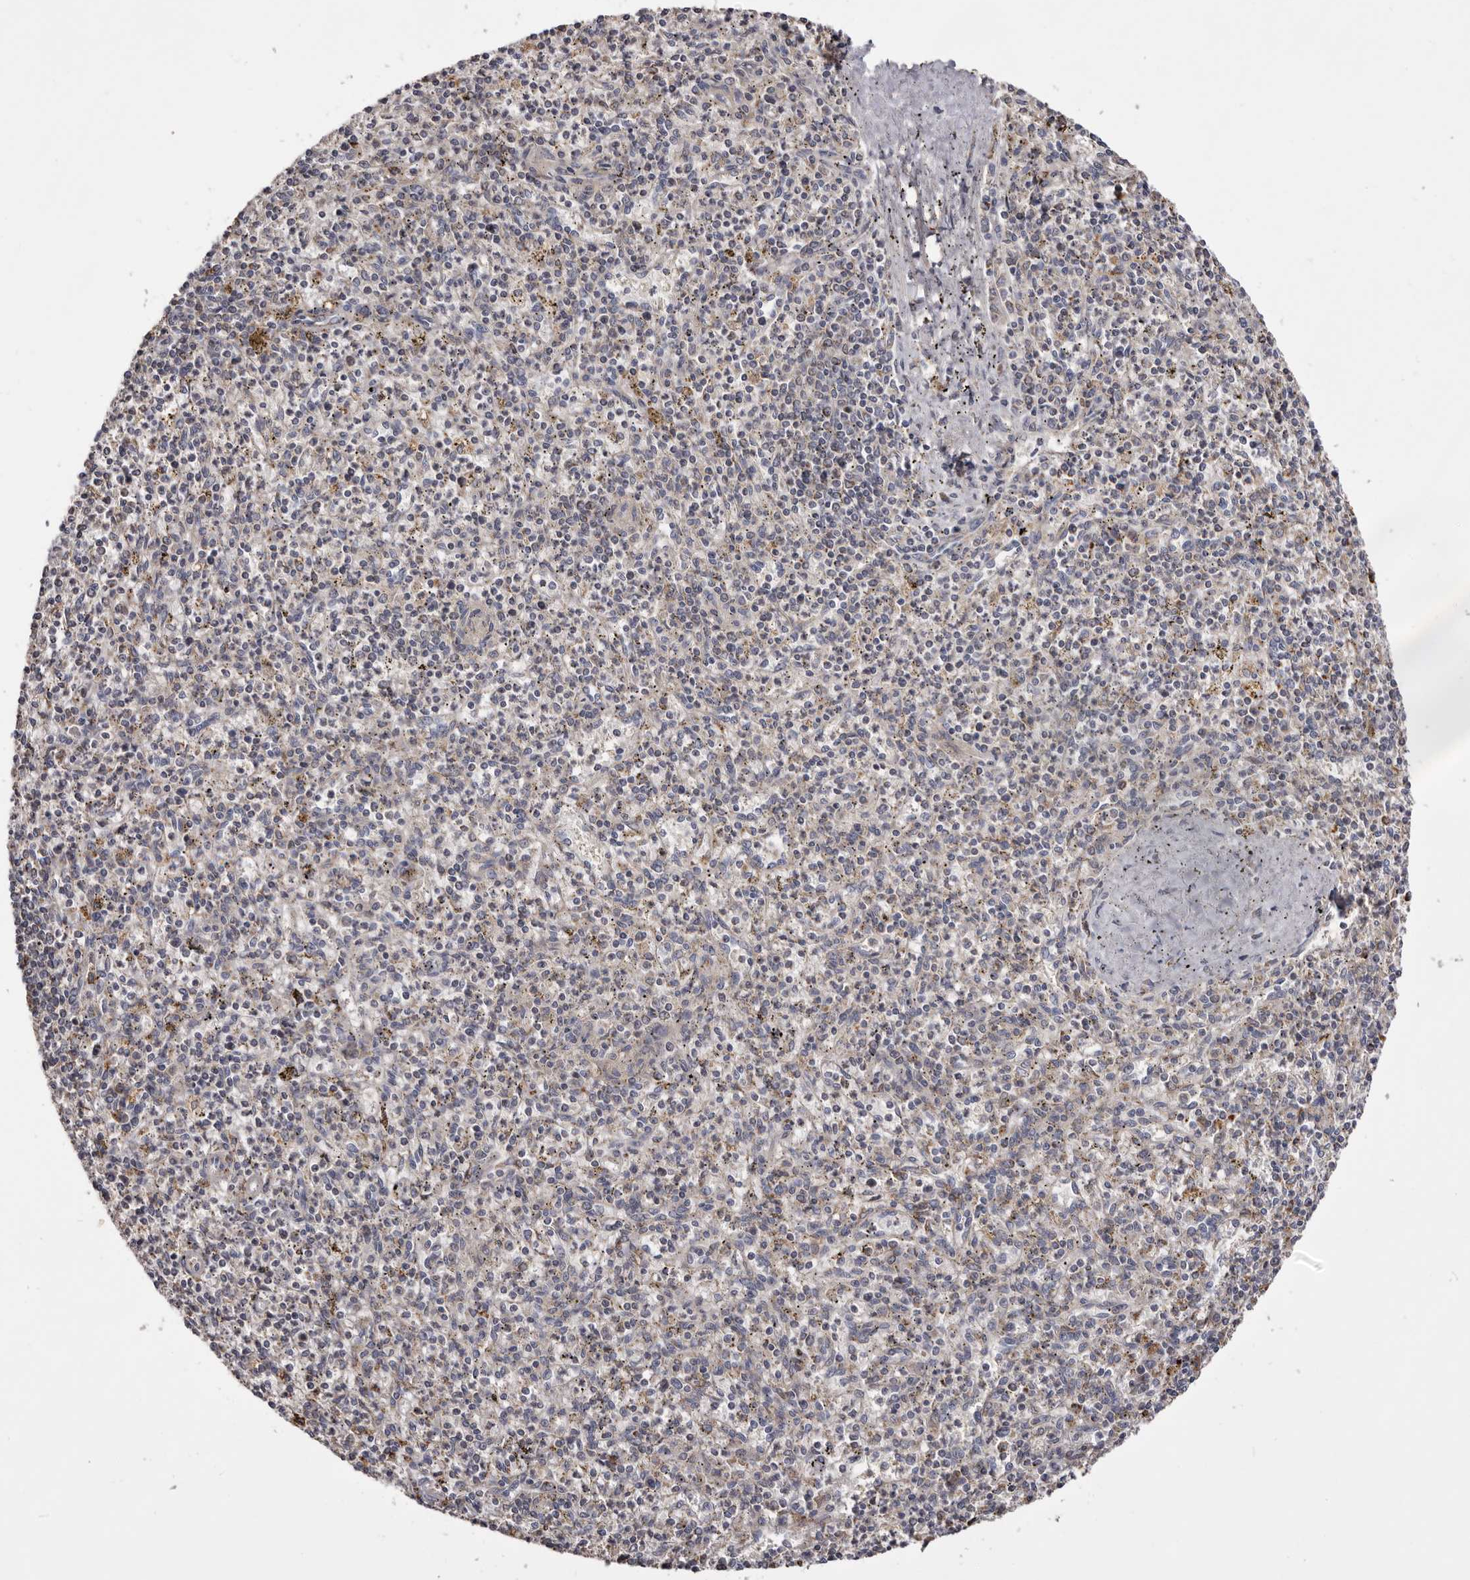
{"staining": {"intensity": "weak", "quantity": "<25%", "location": "cytoplasmic/membranous"}, "tissue": "spleen", "cell_type": "Cells in red pulp", "image_type": "normal", "snomed": [{"axis": "morphology", "description": "Normal tissue, NOS"}, {"axis": "topography", "description": "Spleen"}], "caption": "Image shows no significant protein staining in cells in red pulp of normal spleen.", "gene": "MECR", "patient": {"sex": "male", "age": 72}}